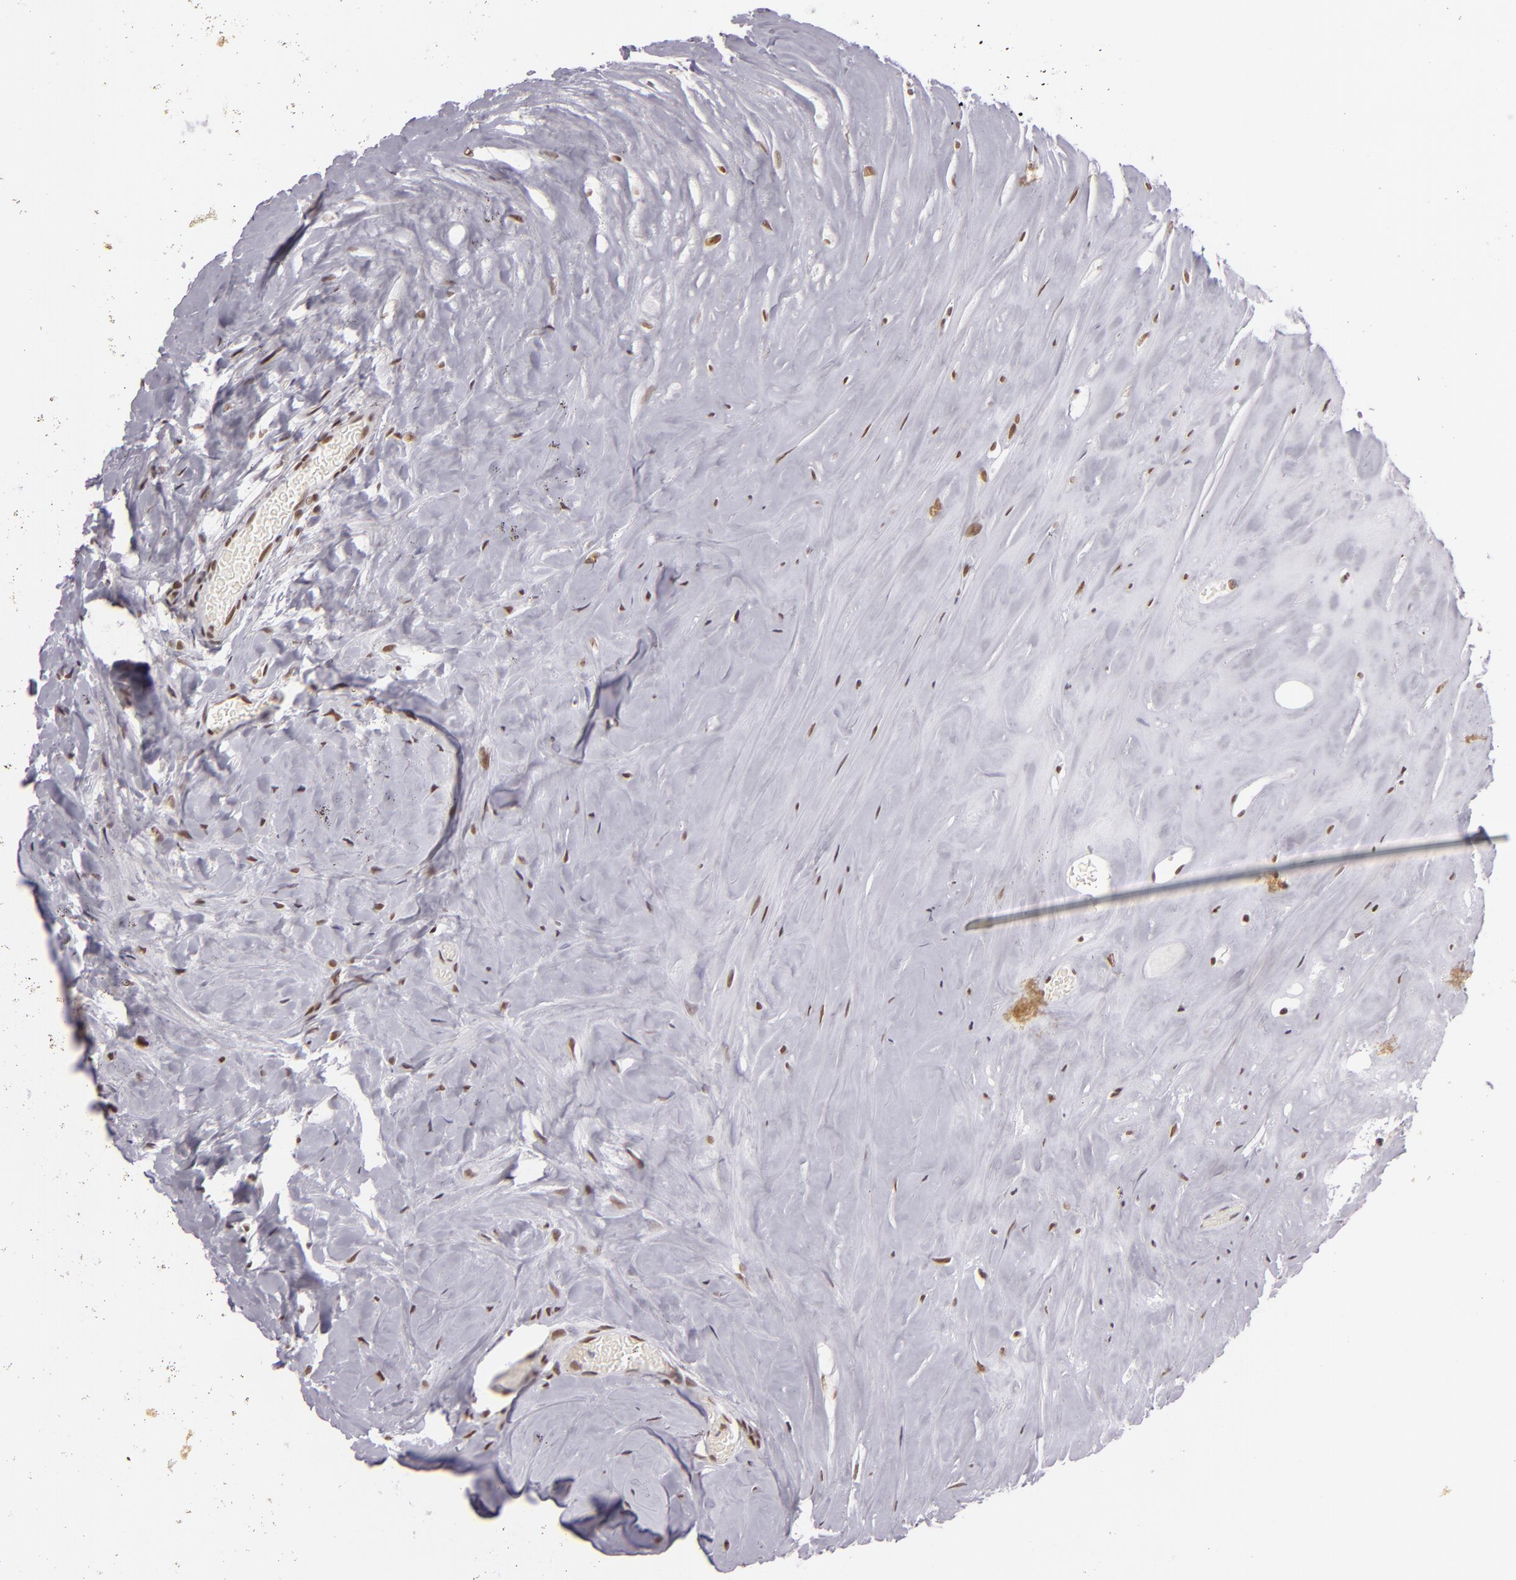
{"staining": {"intensity": "moderate", "quantity": ">75%", "location": "nuclear"}, "tissue": "carcinoid", "cell_type": "Tumor cells", "image_type": "cancer", "snomed": [{"axis": "morphology", "description": "Carcinoid, malignant, NOS"}, {"axis": "topography", "description": "Small intestine"}], "caption": "Immunohistochemical staining of carcinoid reveals moderate nuclear protein staining in about >75% of tumor cells. (brown staining indicates protein expression, while blue staining denotes nuclei).", "gene": "BRD8", "patient": {"sex": "male", "age": 60}}